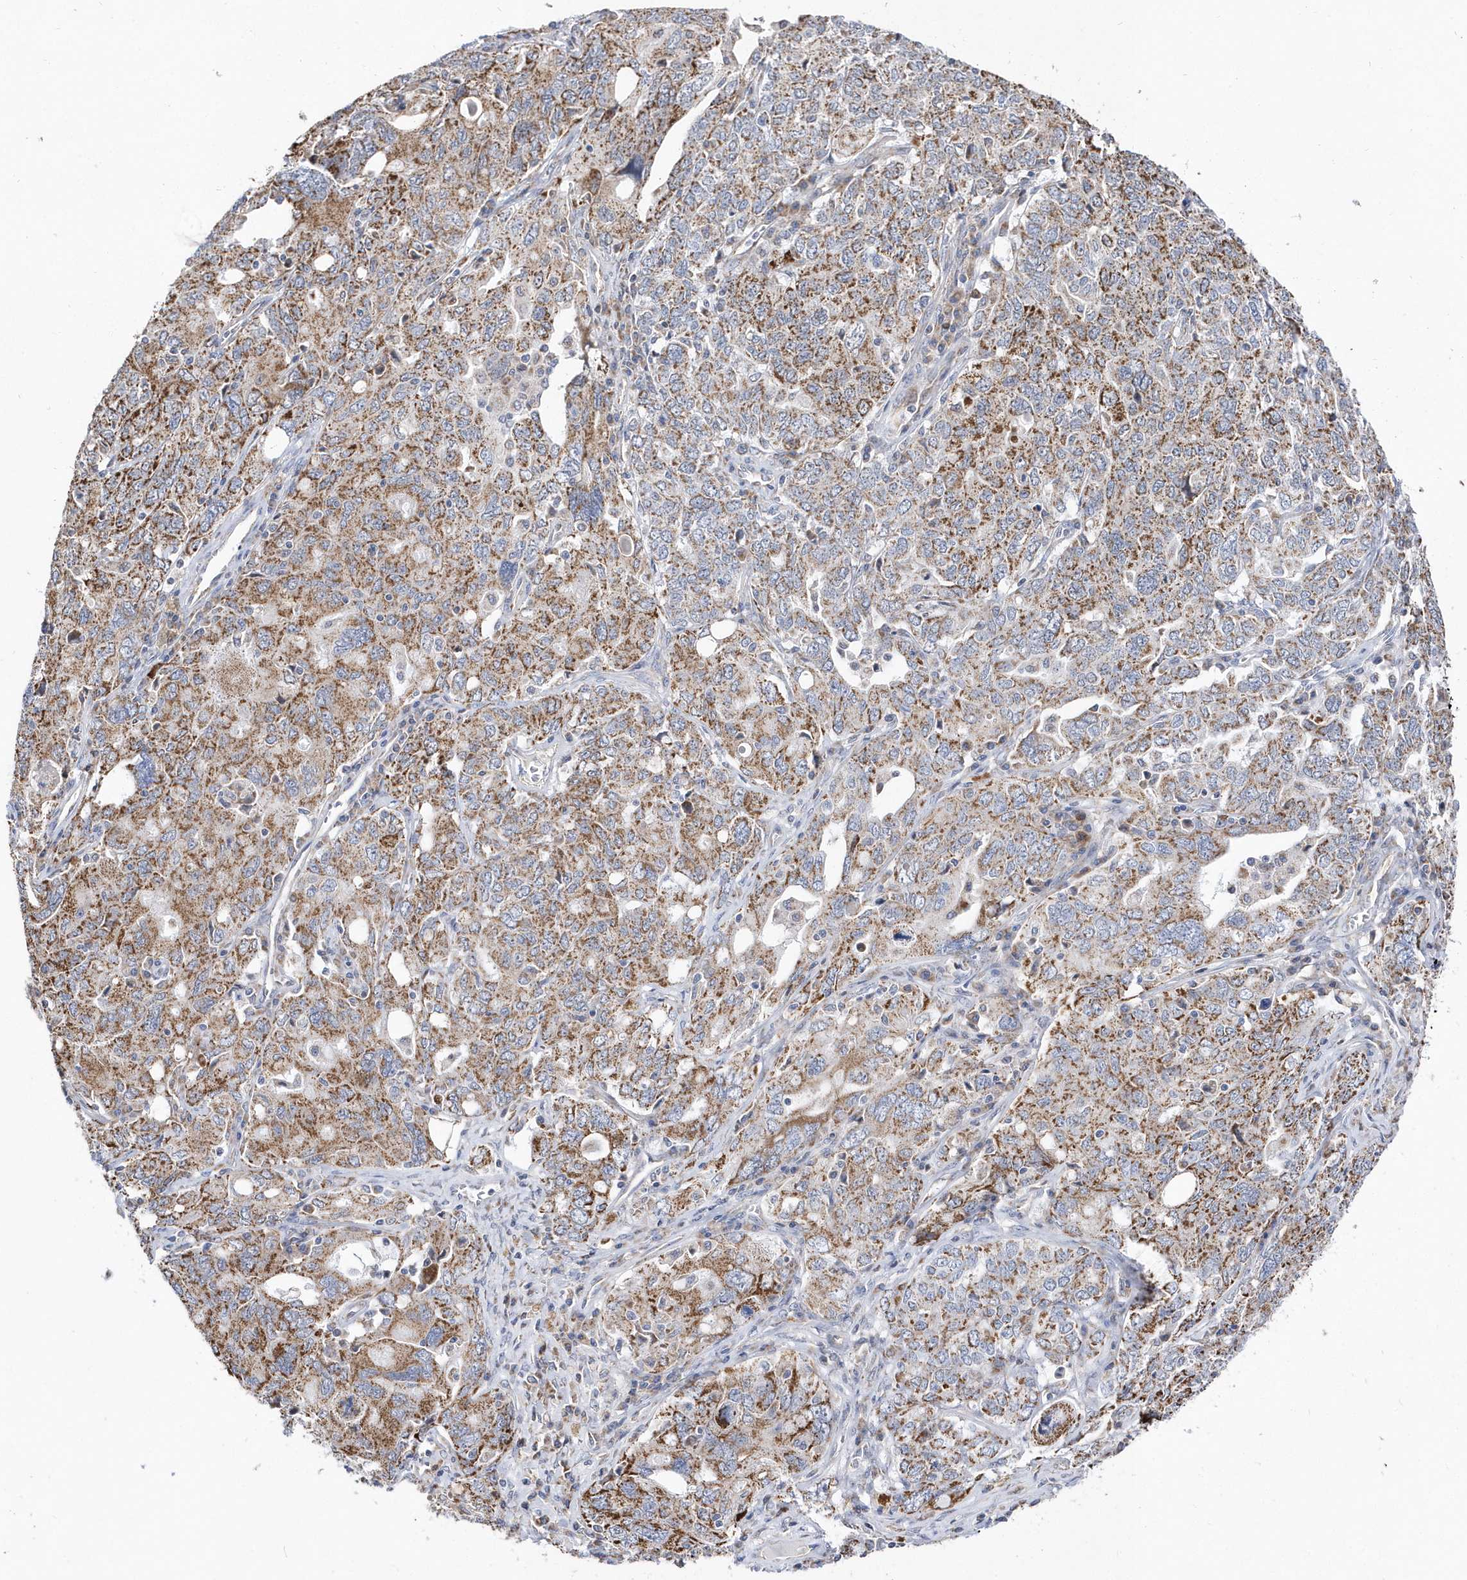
{"staining": {"intensity": "moderate", "quantity": ">75%", "location": "cytoplasmic/membranous"}, "tissue": "ovarian cancer", "cell_type": "Tumor cells", "image_type": "cancer", "snomed": [{"axis": "morphology", "description": "Carcinoma, endometroid"}, {"axis": "topography", "description": "Ovary"}], "caption": "Human ovarian cancer (endometroid carcinoma) stained with a protein marker exhibits moderate staining in tumor cells.", "gene": "SPATA5", "patient": {"sex": "female", "age": 62}}